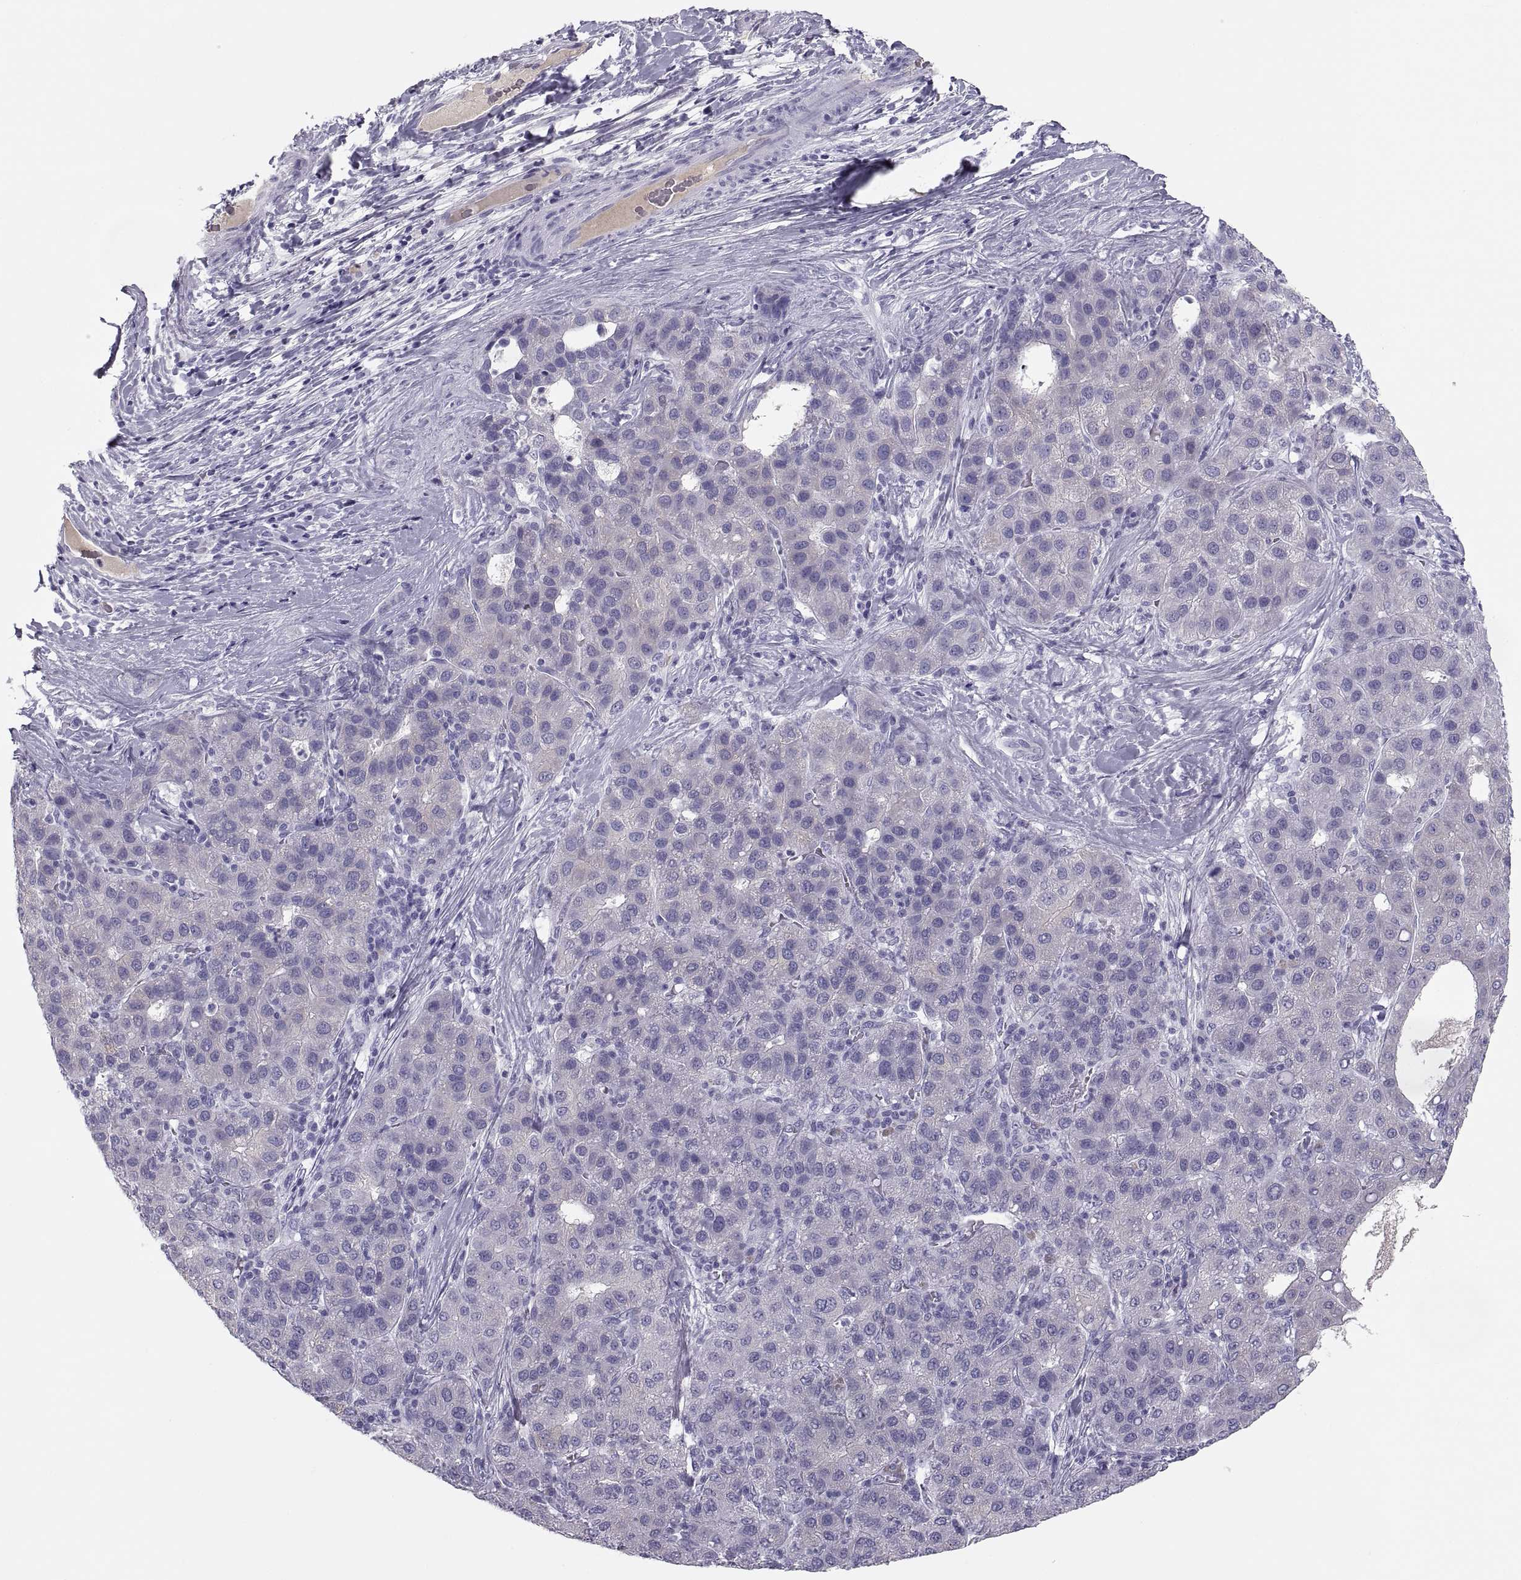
{"staining": {"intensity": "negative", "quantity": "none", "location": "none"}, "tissue": "liver cancer", "cell_type": "Tumor cells", "image_type": "cancer", "snomed": [{"axis": "morphology", "description": "Carcinoma, Hepatocellular, NOS"}, {"axis": "topography", "description": "Liver"}], "caption": "This is an immunohistochemistry (IHC) image of hepatocellular carcinoma (liver). There is no staining in tumor cells.", "gene": "MAGEB2", "patient": {"sex": "male", "age": 65}}